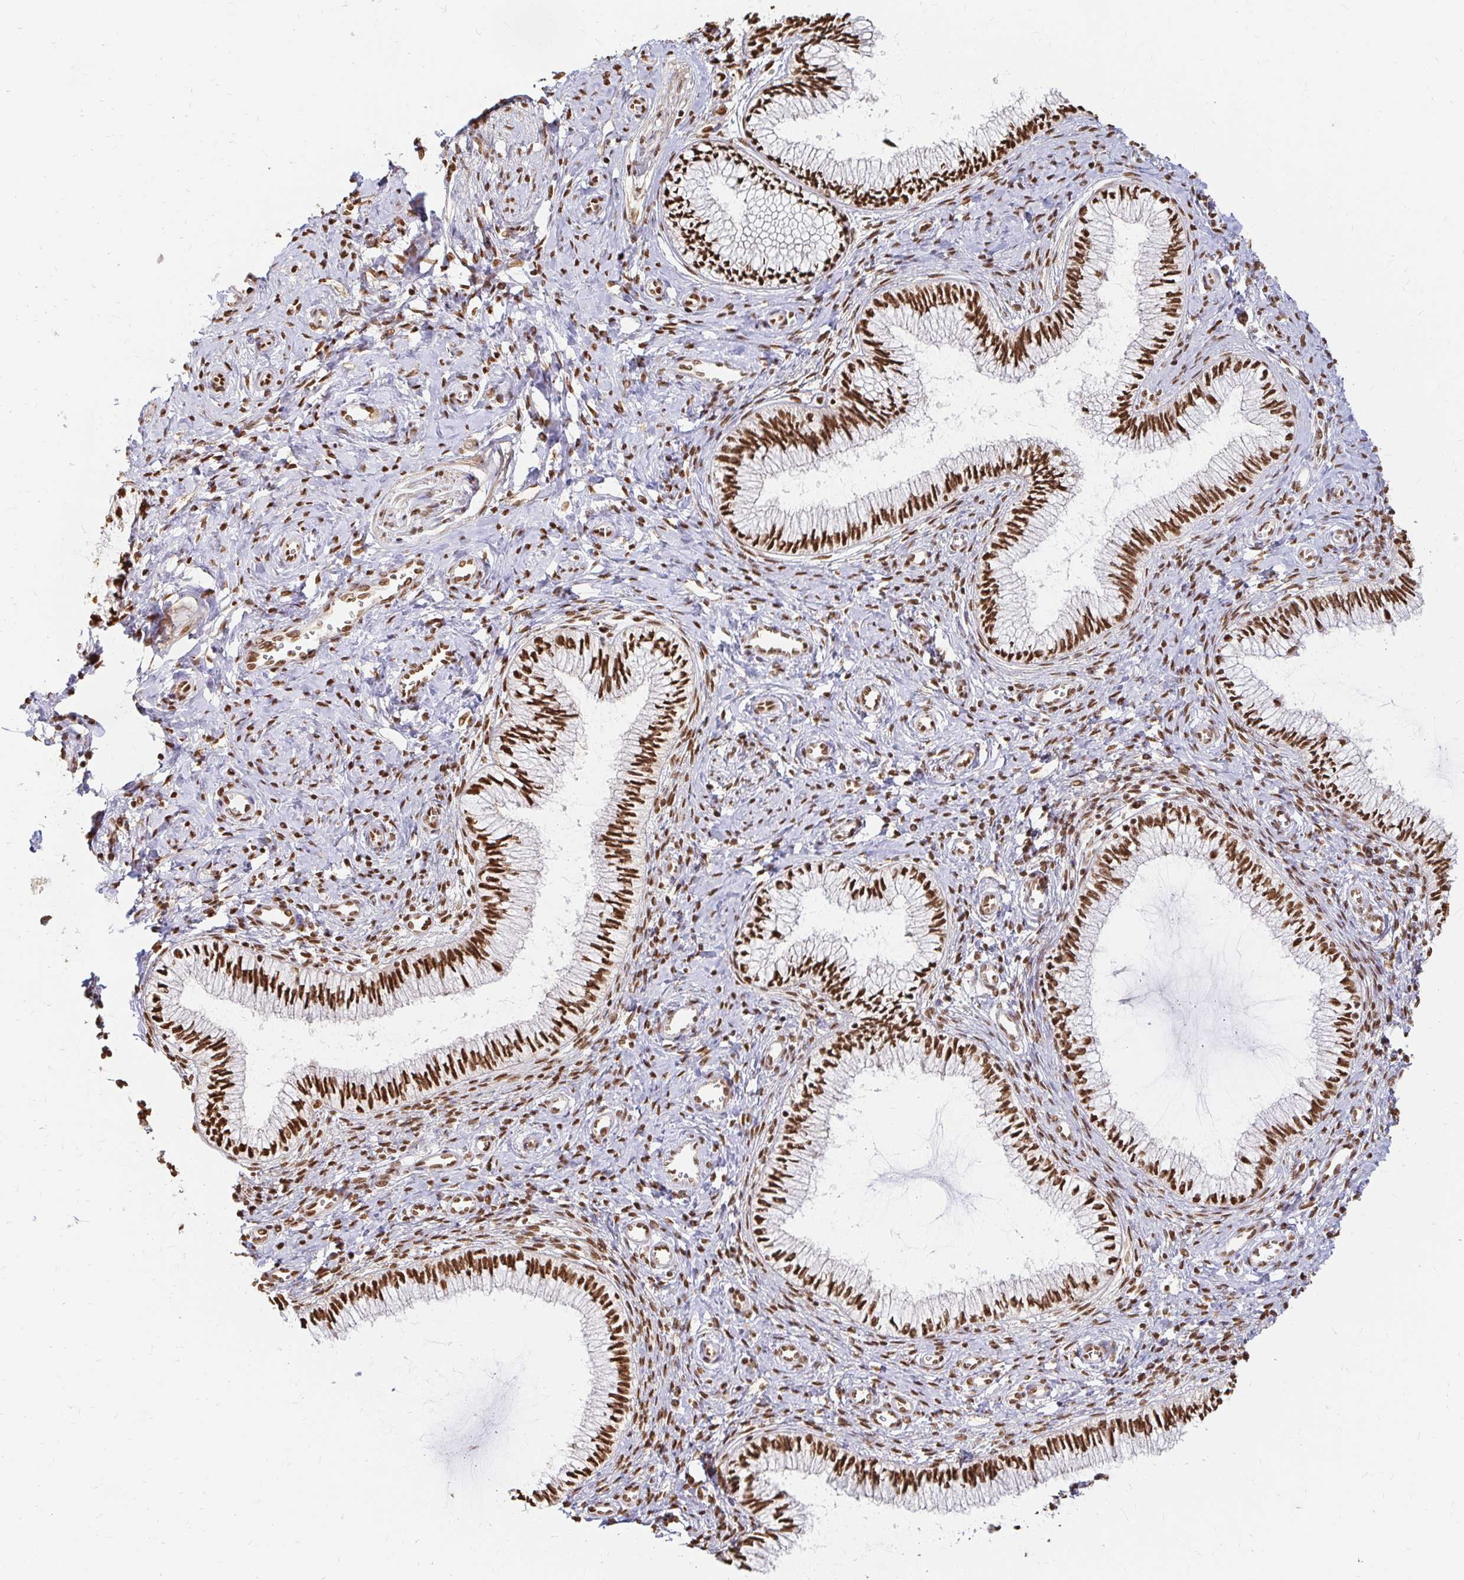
{"staining": {"intensity": "strong", "quantity": ">75%", "location": "nuclear"}, "tissue": "cervix", "cell_type": "Glandular cells", "image_type": "normal", "snomed": [{"axis": "morphology", "description": "Normal tissue, NOS"}, {"axis": "topography", "description": "Cervix"}], "caption": "DAB immunohistochemical staining of unremarkable human cervix demonstrates strong nuclear protein positivity in approximately >75% of glandular cells.", "gene": "HNRNPU", "patient": {"sex": "female", "age": 24}}